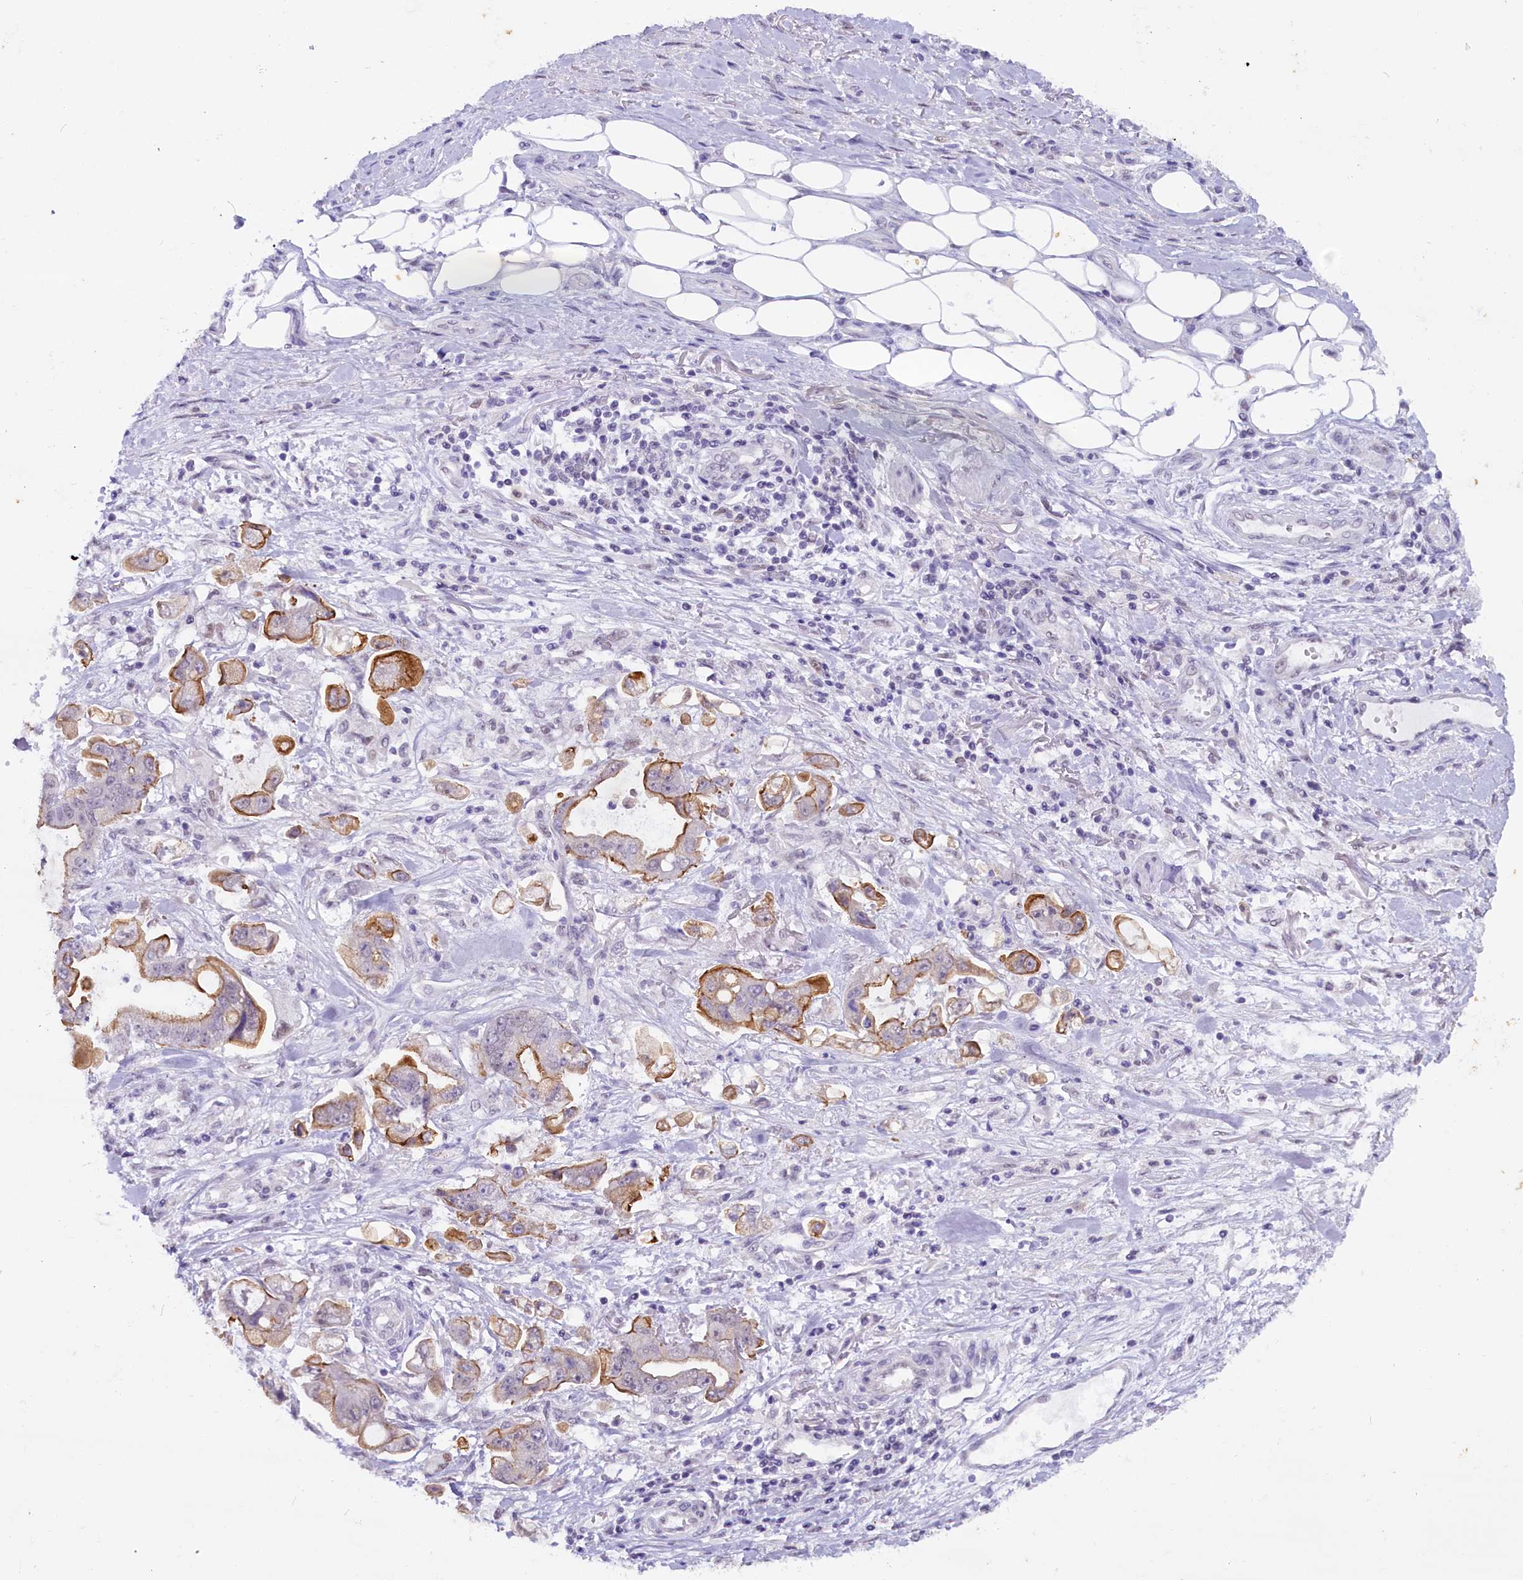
{"staining": {"intensity": "moderate", "quantity": "25%-75%", "location": "cytoplasmic/membranous"}, "tissue": "stomach cancer", "cell_type": "Tumor cells", "image_type": "cancer", "snomed": [{"axis": "morphology", "description": "Adenocarcinoma, NOS"}, {"axis": "topography", "description": "Stomach"}], "caption": "This is an image of immunohistochemistry staining of stomach cancer, which shows moderate staining in the cytoplasmic/membranous of tumor cells.", "gene": "OSGEP", "patient": {"sex": "male", "age": 62}}